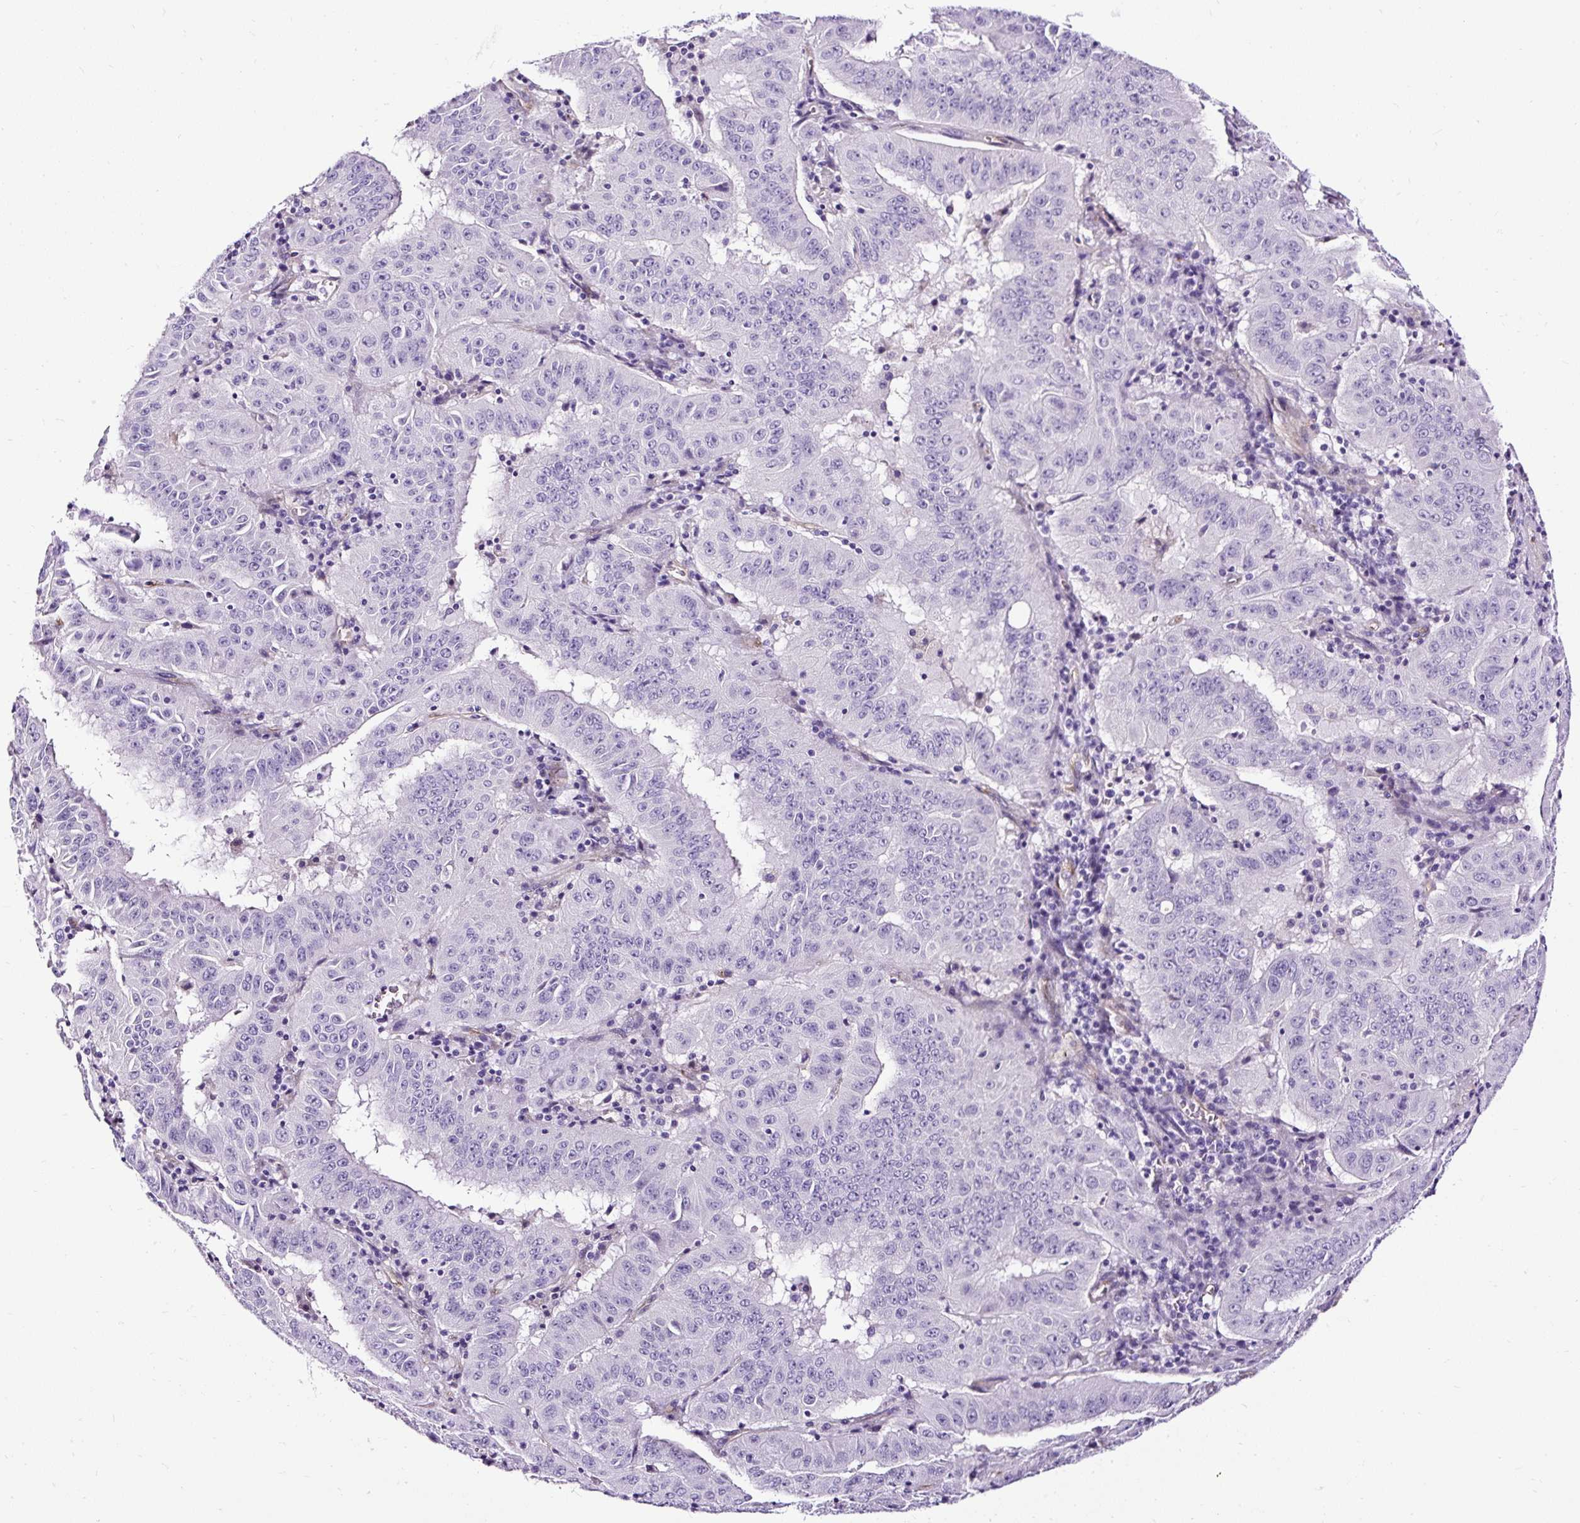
{"staining": {"intensity": "negative", "quantity": "none", "location": "none"}, "tissue": "pancreatic cancer", "cell_type": "Tumor cells", "image_type": "cancer", "snomed": [{"axis": "morphology", "description": "Adenocarcinoma, NOS"}, {"axis": "topography", "description": "Pancreas"}], "caption": "This is an immunohistochemistry micrograph of pancreatic adenocarcinoma. There is no staining in tumor cells.", "gene": "SLC7A8", "patient": {"sex": "male", "age": 63}}